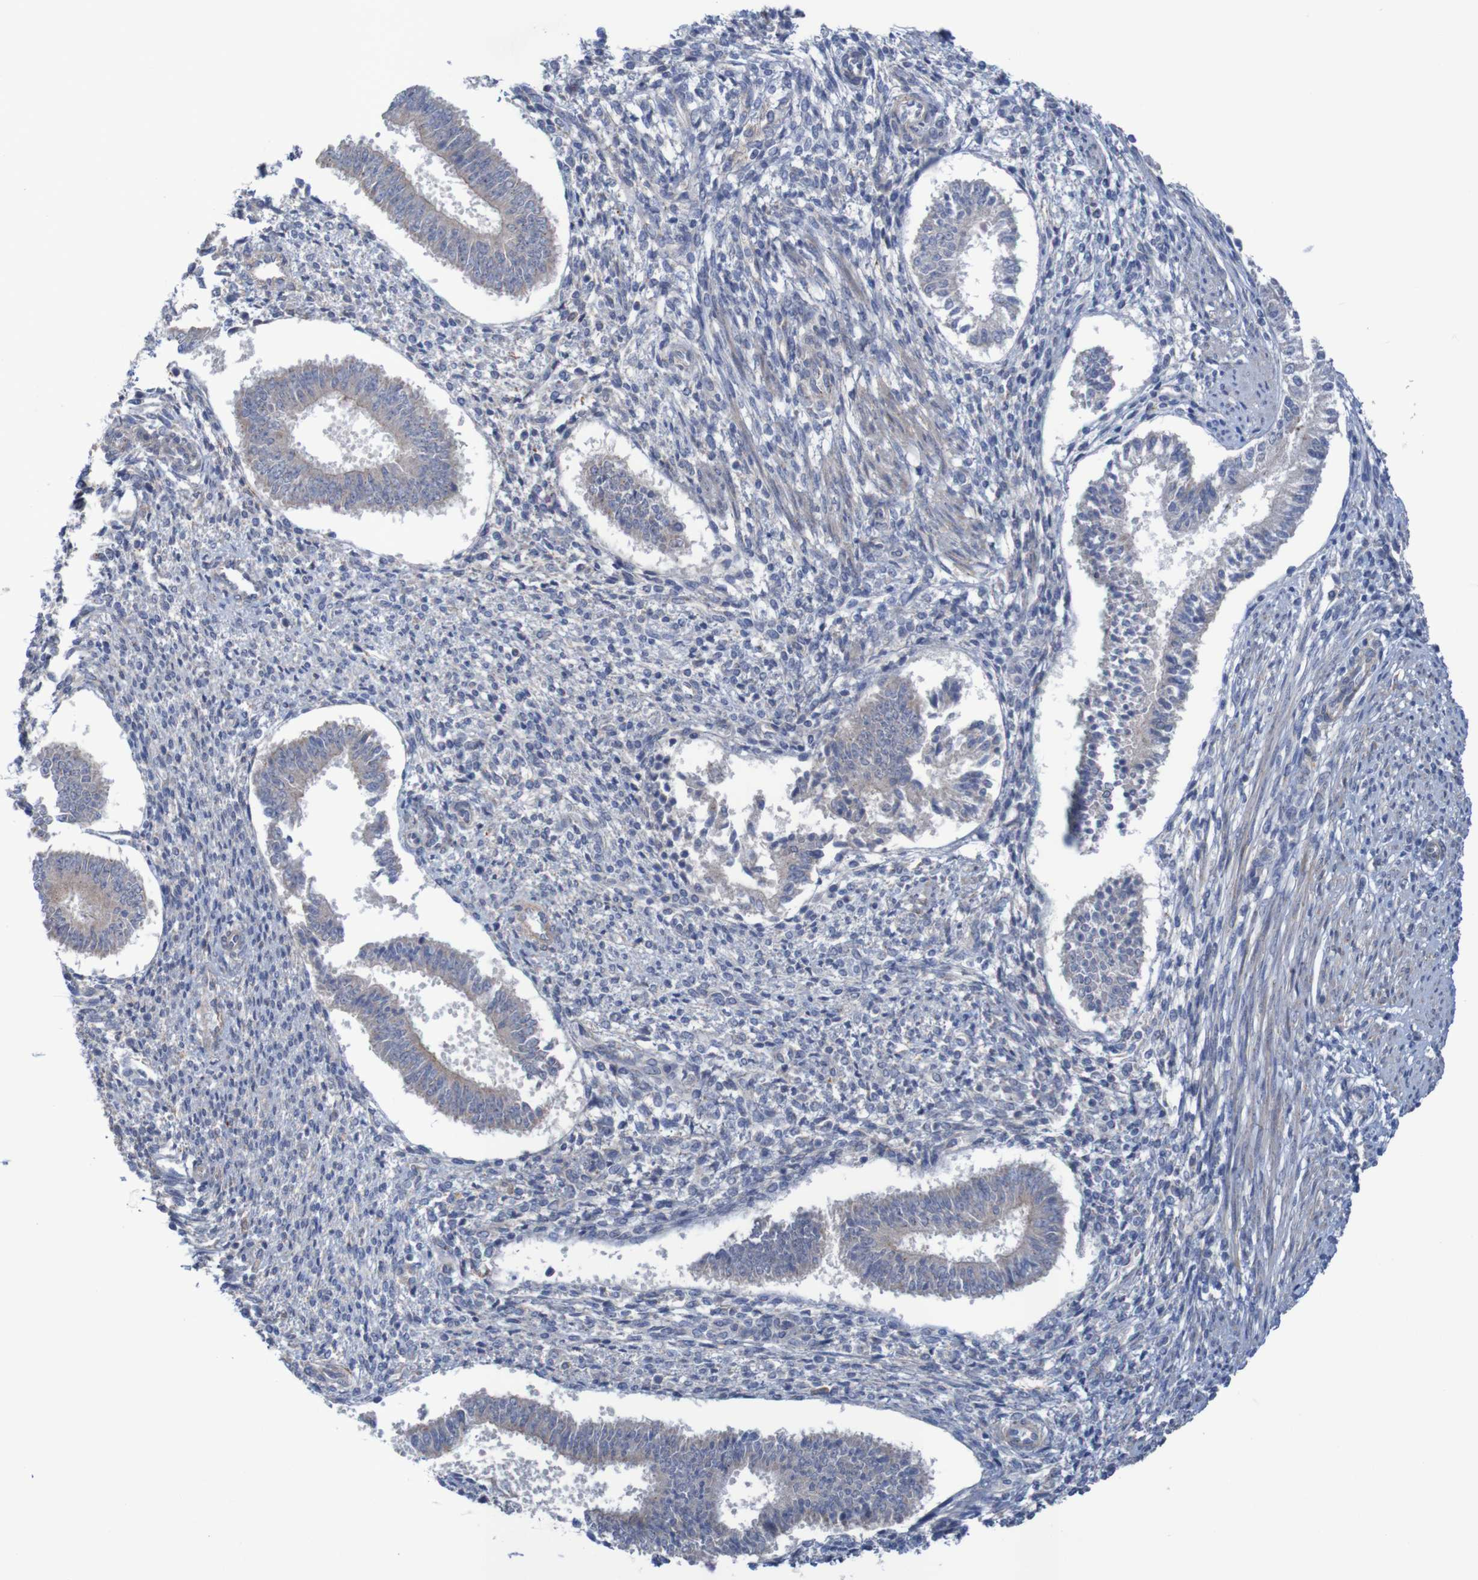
{"staining": {"intensity": "negative", "quantity": "none", "location": "none"}, "tissue": "endometrium", "cell_type": "Cells in endometrial stroma", "image_type": "normal", "snomed": [{"axis": "morphology", "description": "Normal tissue, NOS"}, {"axis": "topography", "description": "Endometrium"}], "caption": "A high-resolution micrograph shows immunohistochemistry (IHC) staining of unremarkable endometrium, which reveals no significant positivity in cells in endometrial stroma. Nuclei are stained in blue.", "gene": "ANGPT4", "patient": {"sex": "female", "age": 35}}